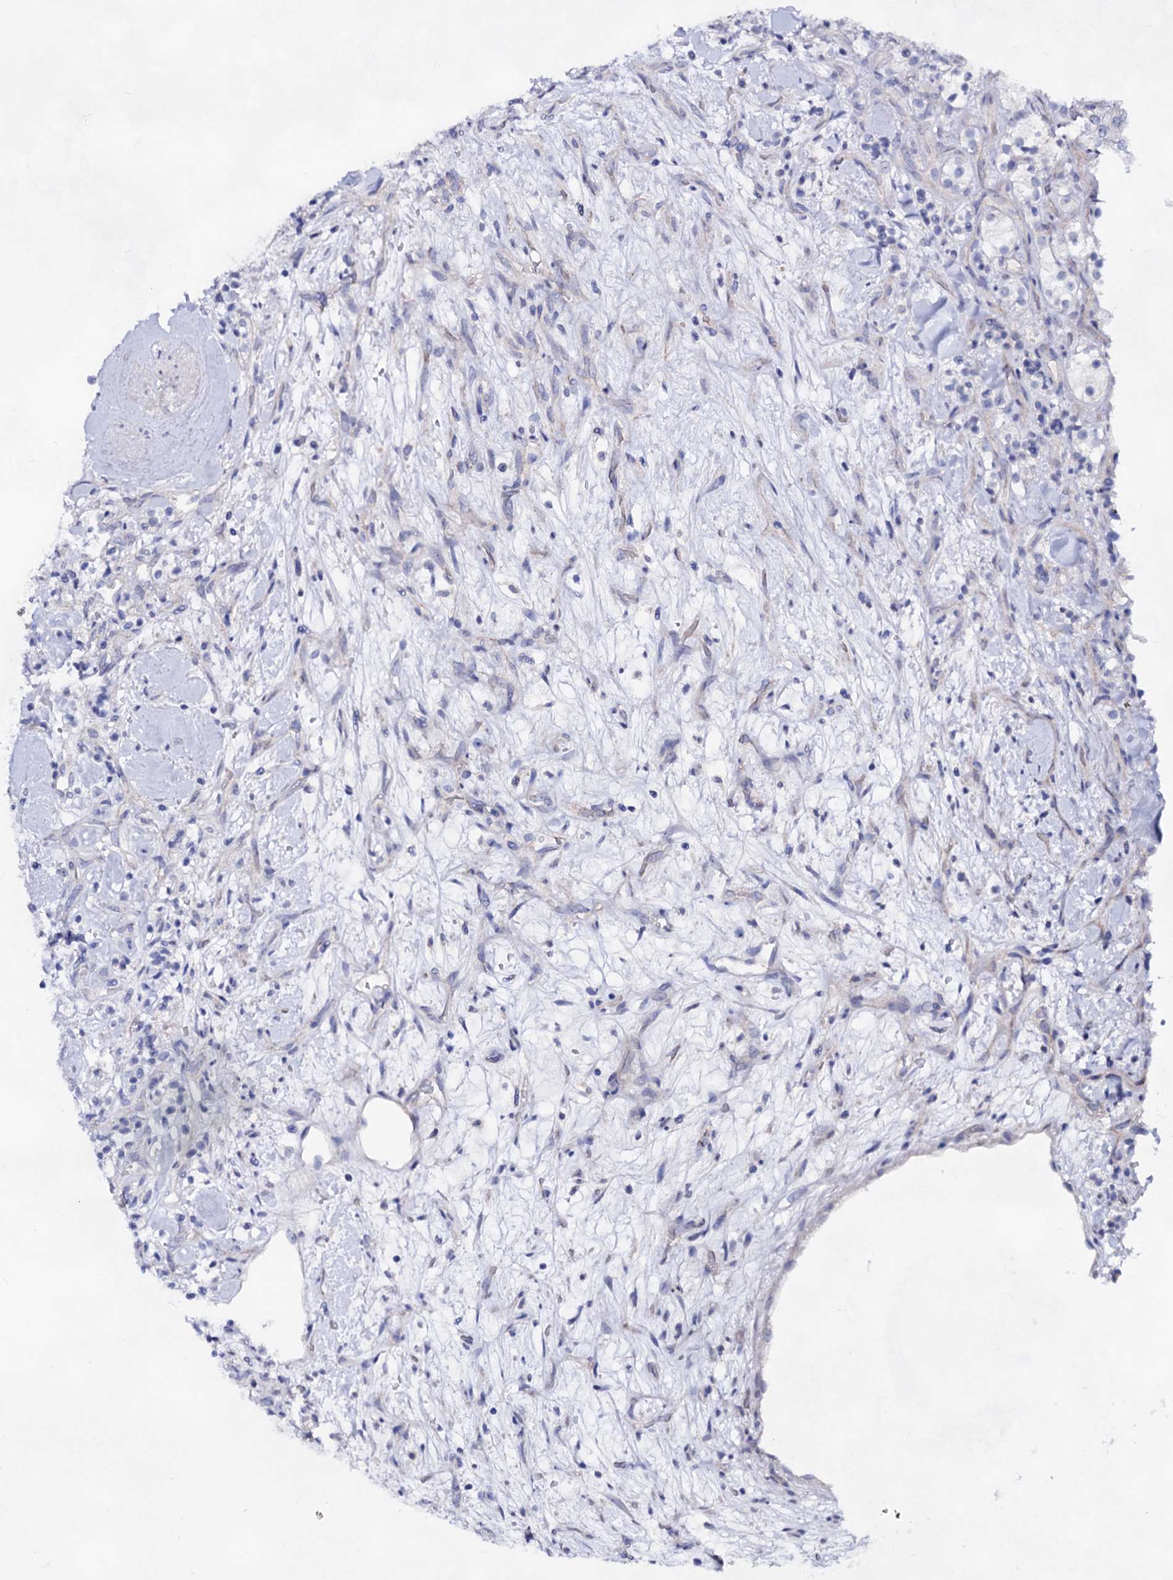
{"staining": {"intensity": "negative", "quantity": "none", "location": "none"}, "tissue": "renal cancer", "cell_type": "Tumor cells", "image_type": "cancer", "snomed": [{"axis": "morphology", "description": "Adenocarcinoma, NOS"}, {"axis": "topography", "description": "Kidney"}], "caption": "This histopathology image is of renal adenocarcinoma stained with immunohistochemistry to label a protein in brown with the nuclei are counter-stained blue. There is no positivity in tumor cells.", "gene": "PLIN1", "patient": {"sex": "male", "age": 77}}